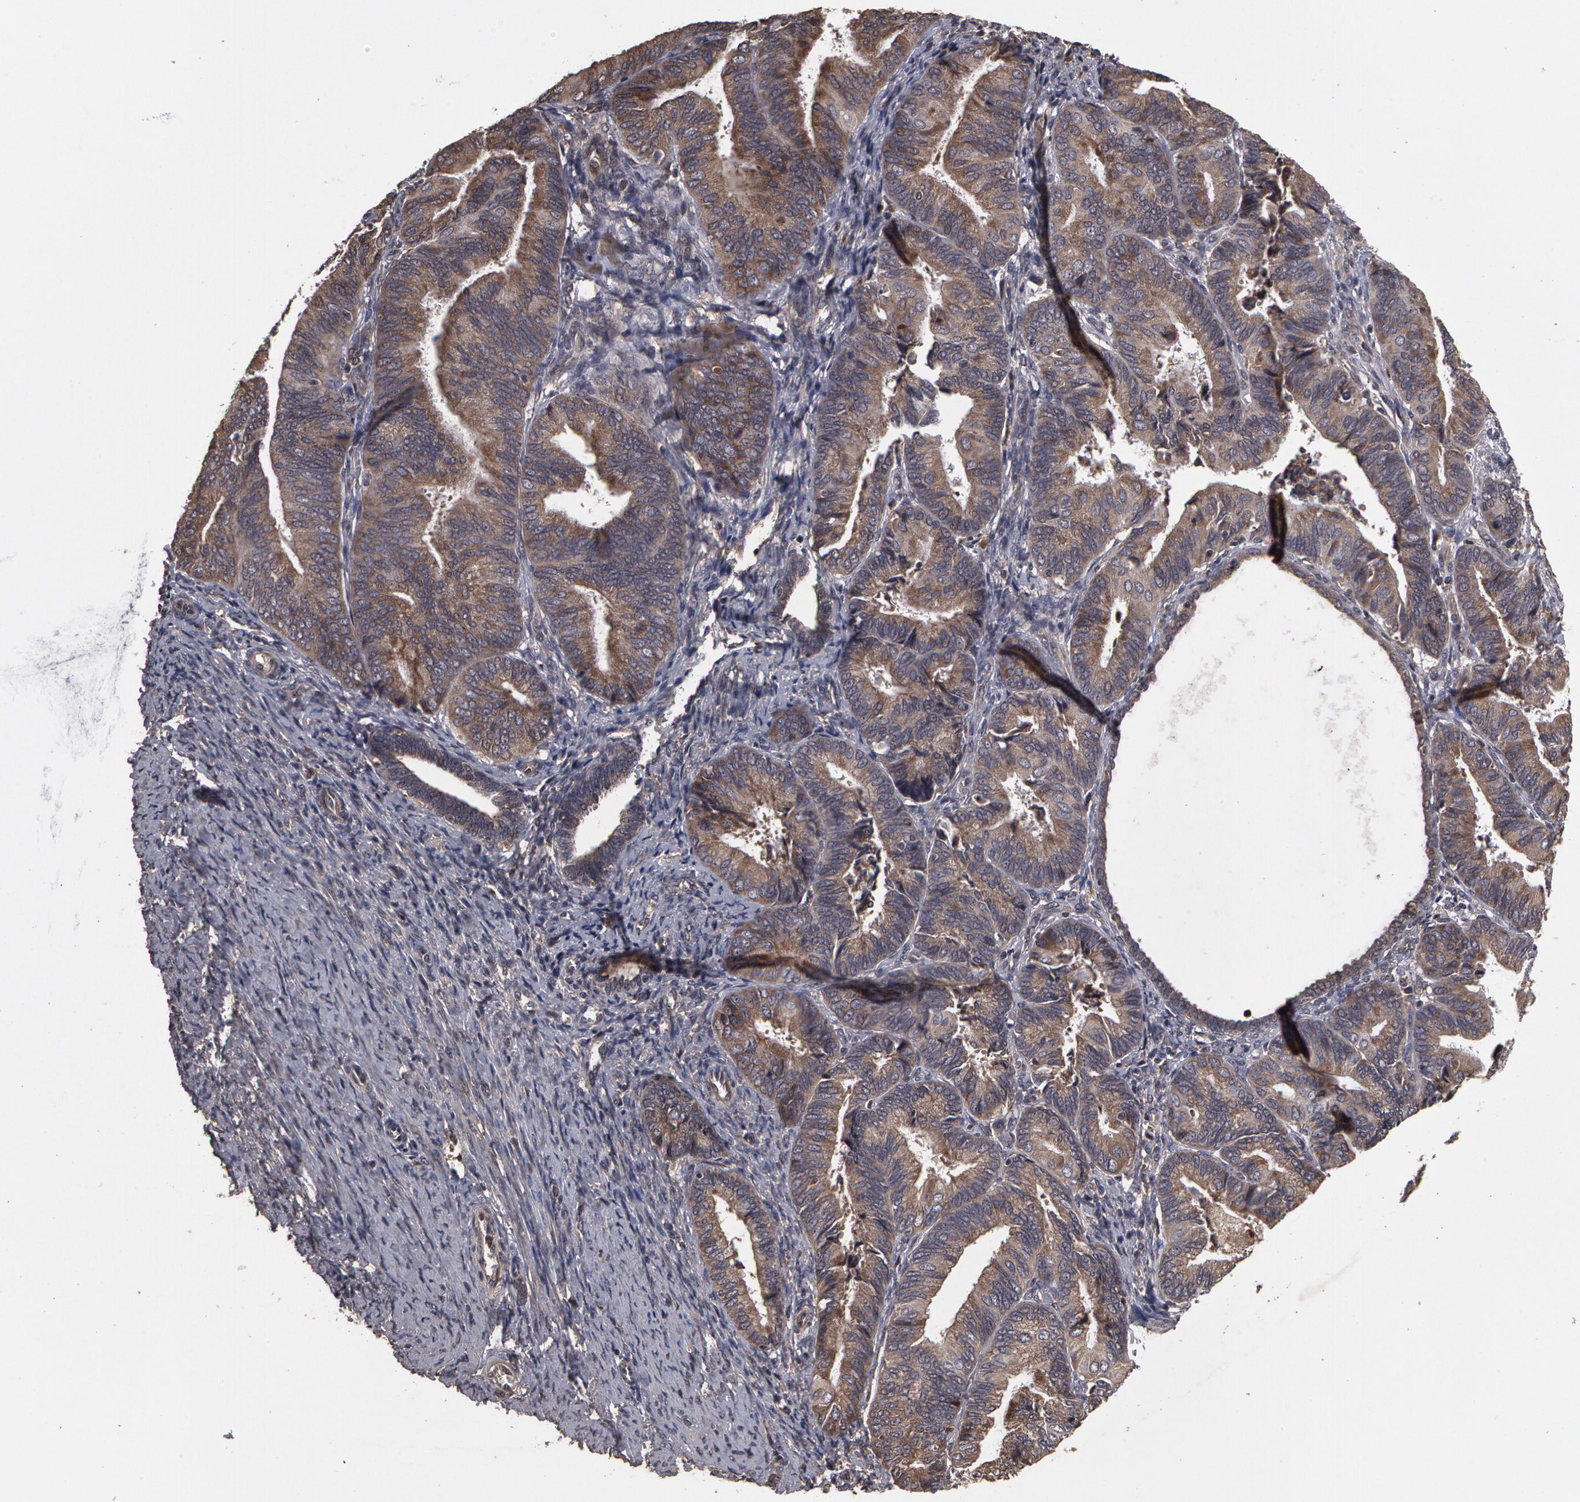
{"staining": {"intensity": "weak", "quantity": "25%-75%", "location": "cytoplasmic/membranous"}, "tissue": "endometrial cancer", "cell_type": "Tumor cells", "image_type": "cancer", "snomed": [{"axis": "morphology", "description": "Adenocarcinoma, NOS"}, {"axis": "topography", "description": "Endometrium"}], "caption": "Endometrial adenocarcinoma stained with immunohistochemistry (IHC) shows weak cytoplasmic/membranous expression in about 25%-75% of tumor cells.", "gene": "CALR", "patient": {"sex": "female", "age": 63}}